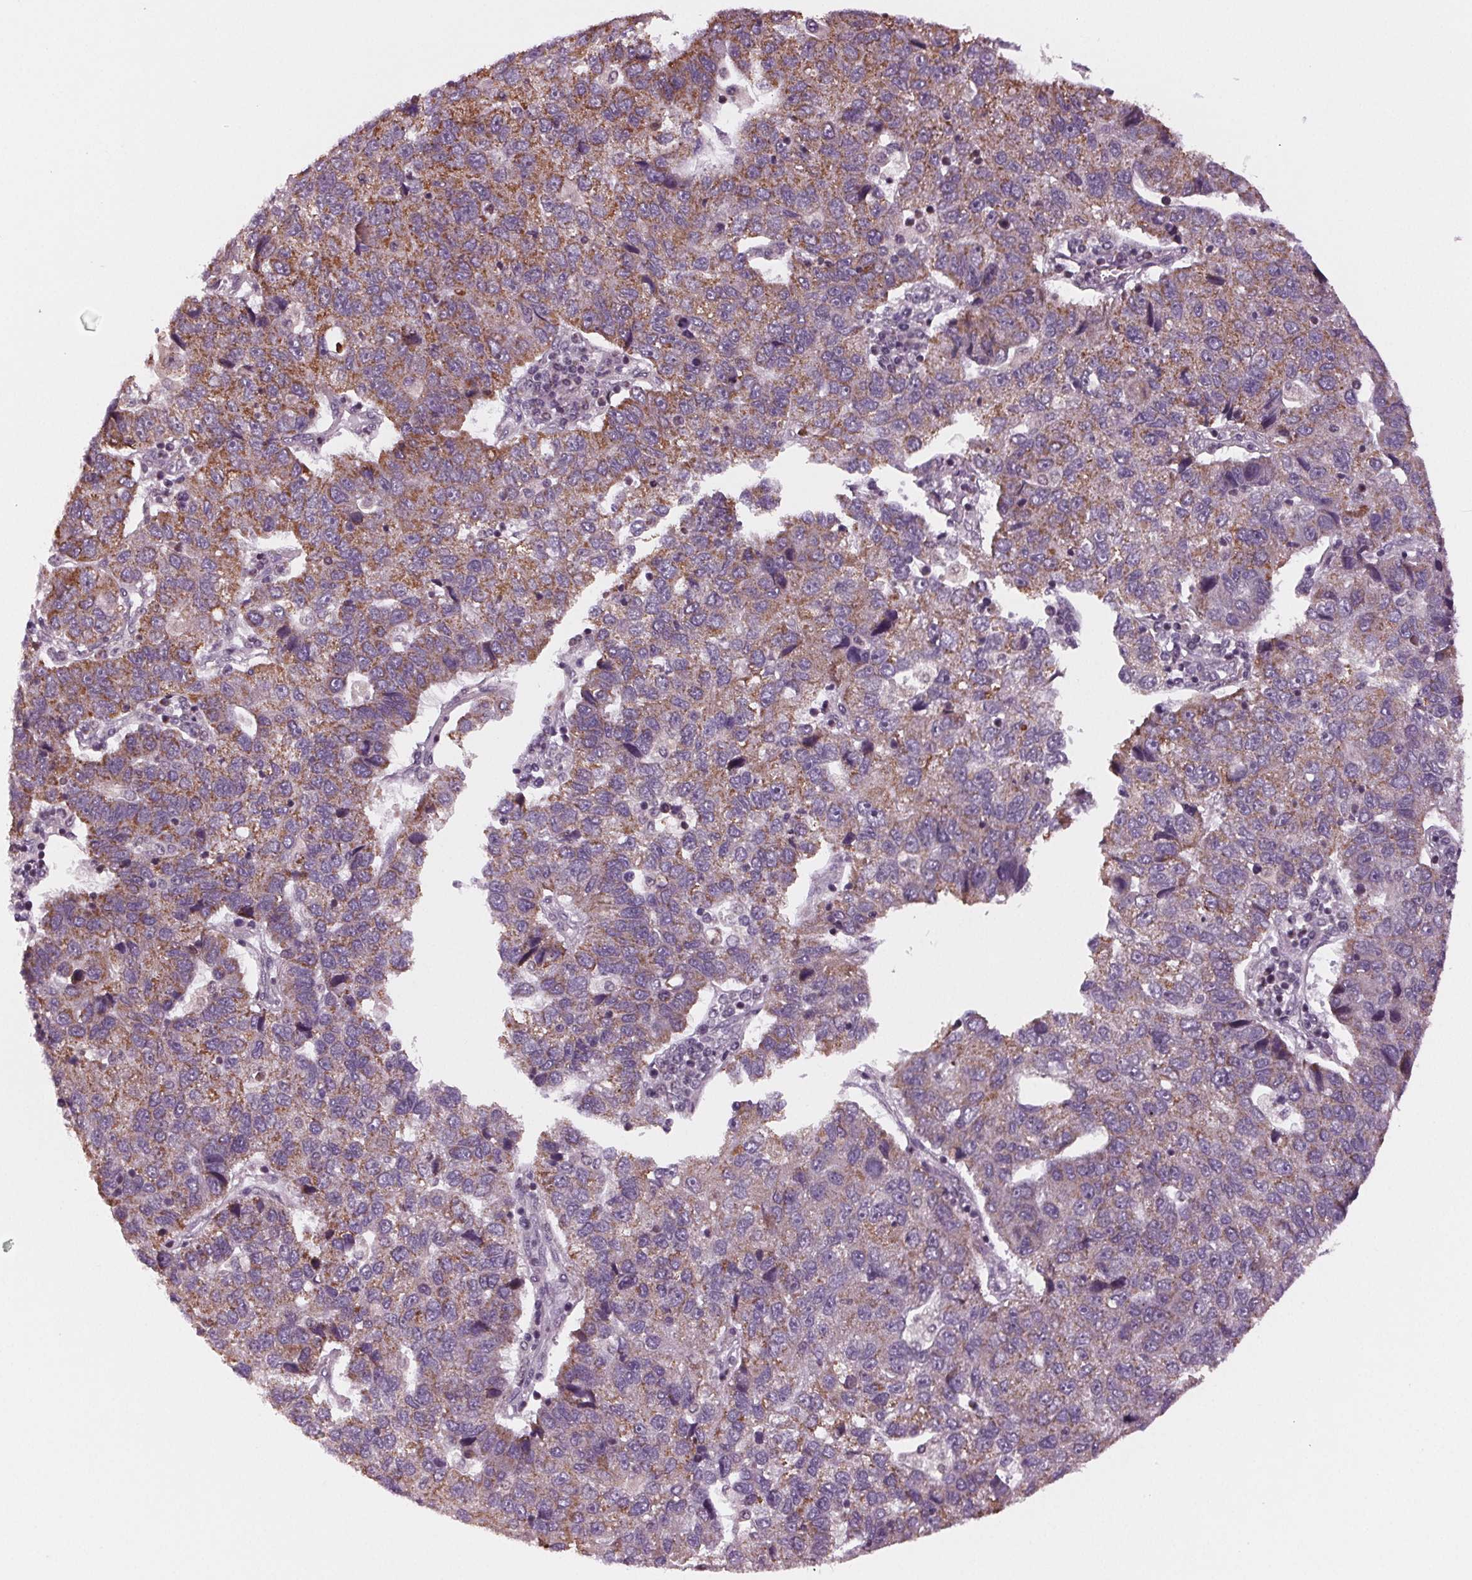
{"staining": {"intensity": "moderate", "quantity": "25%-75%", "location": "cytoplasmic/membranous"}, "tissue": "pancreatic cancer", "cell_type": "Tumor cells", "image_type": "cancer", "snomed": [{"axis": "morphology", "description": "Adenocarcinoma, NOS"}, {"axis": "topography", "description": "Pancreas"}], "caption": "Protein analysis of adenocarcinoma (pancreatic) tissue shows moderate cytoplasmic/membranous staining in about 25%-75% of tumor cells. The staining was performed using DAB (3,3'-diaminobenzidine), with brown indicating positive protein expression. Nuclei are stained blue with hematoxylin.", "gene": "STAT3", "patient": {"sex": "female", "age": 61}}